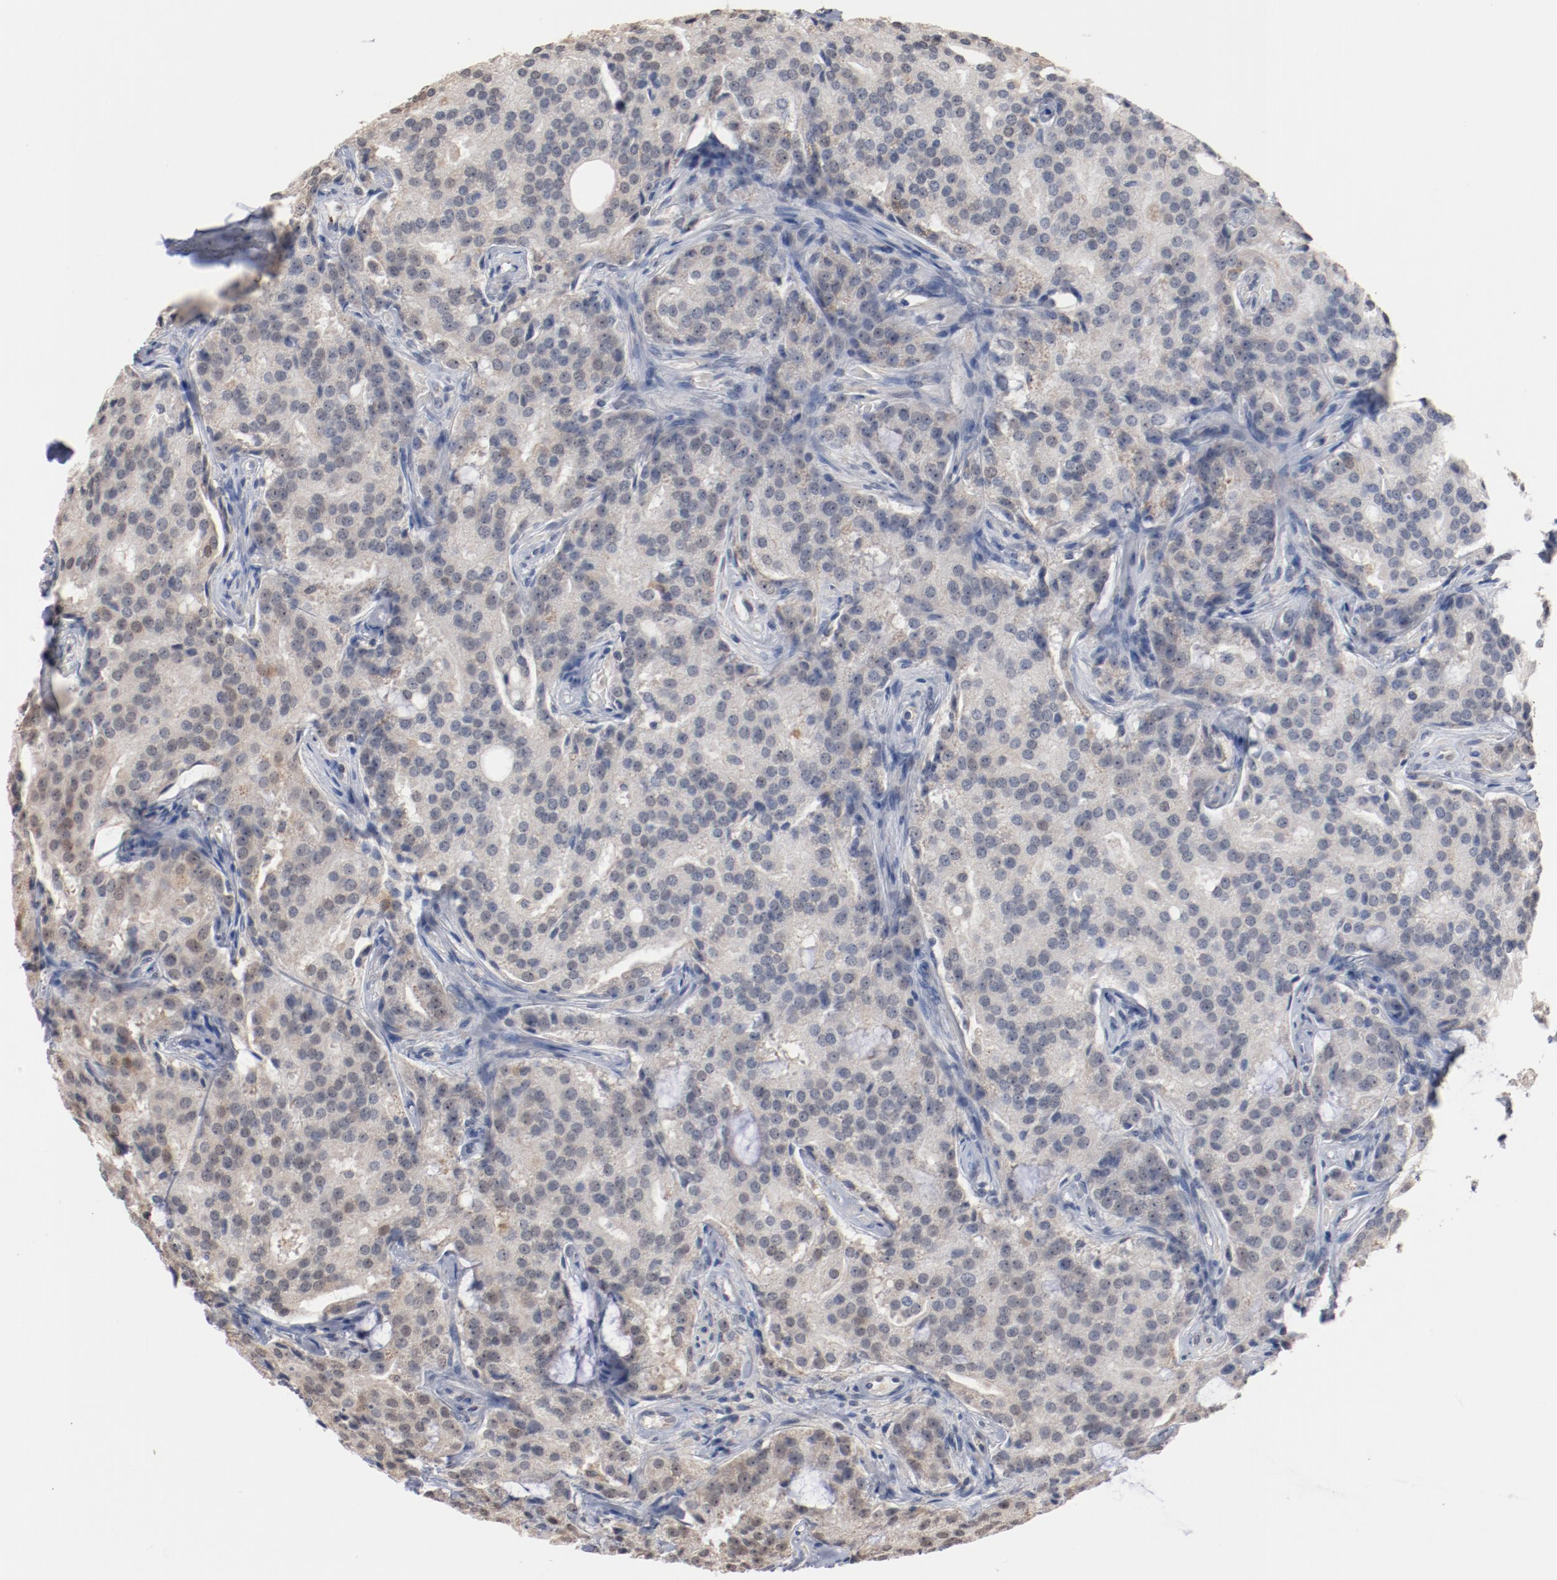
{"staining": {"intensity": "negative", "quantity": "none", "location": "none"}, "tissue": "prostate cancer", "cell_type": "Tumor cells", "image_type": "cancer", "snomed": [{"axis": "morphology", "description": "Adenocarcinoma, High grade"}, {"axis": "topography", "description": "Prostate"}], "caption": "Adenocarcinoma (high-grade) (prostate) stained for a protein using immunohistochemistry (IHC) demonstrates no positivity tumor cells.", "gene": "ERICH1", "patient": {"sex": "male", "age": 72}}